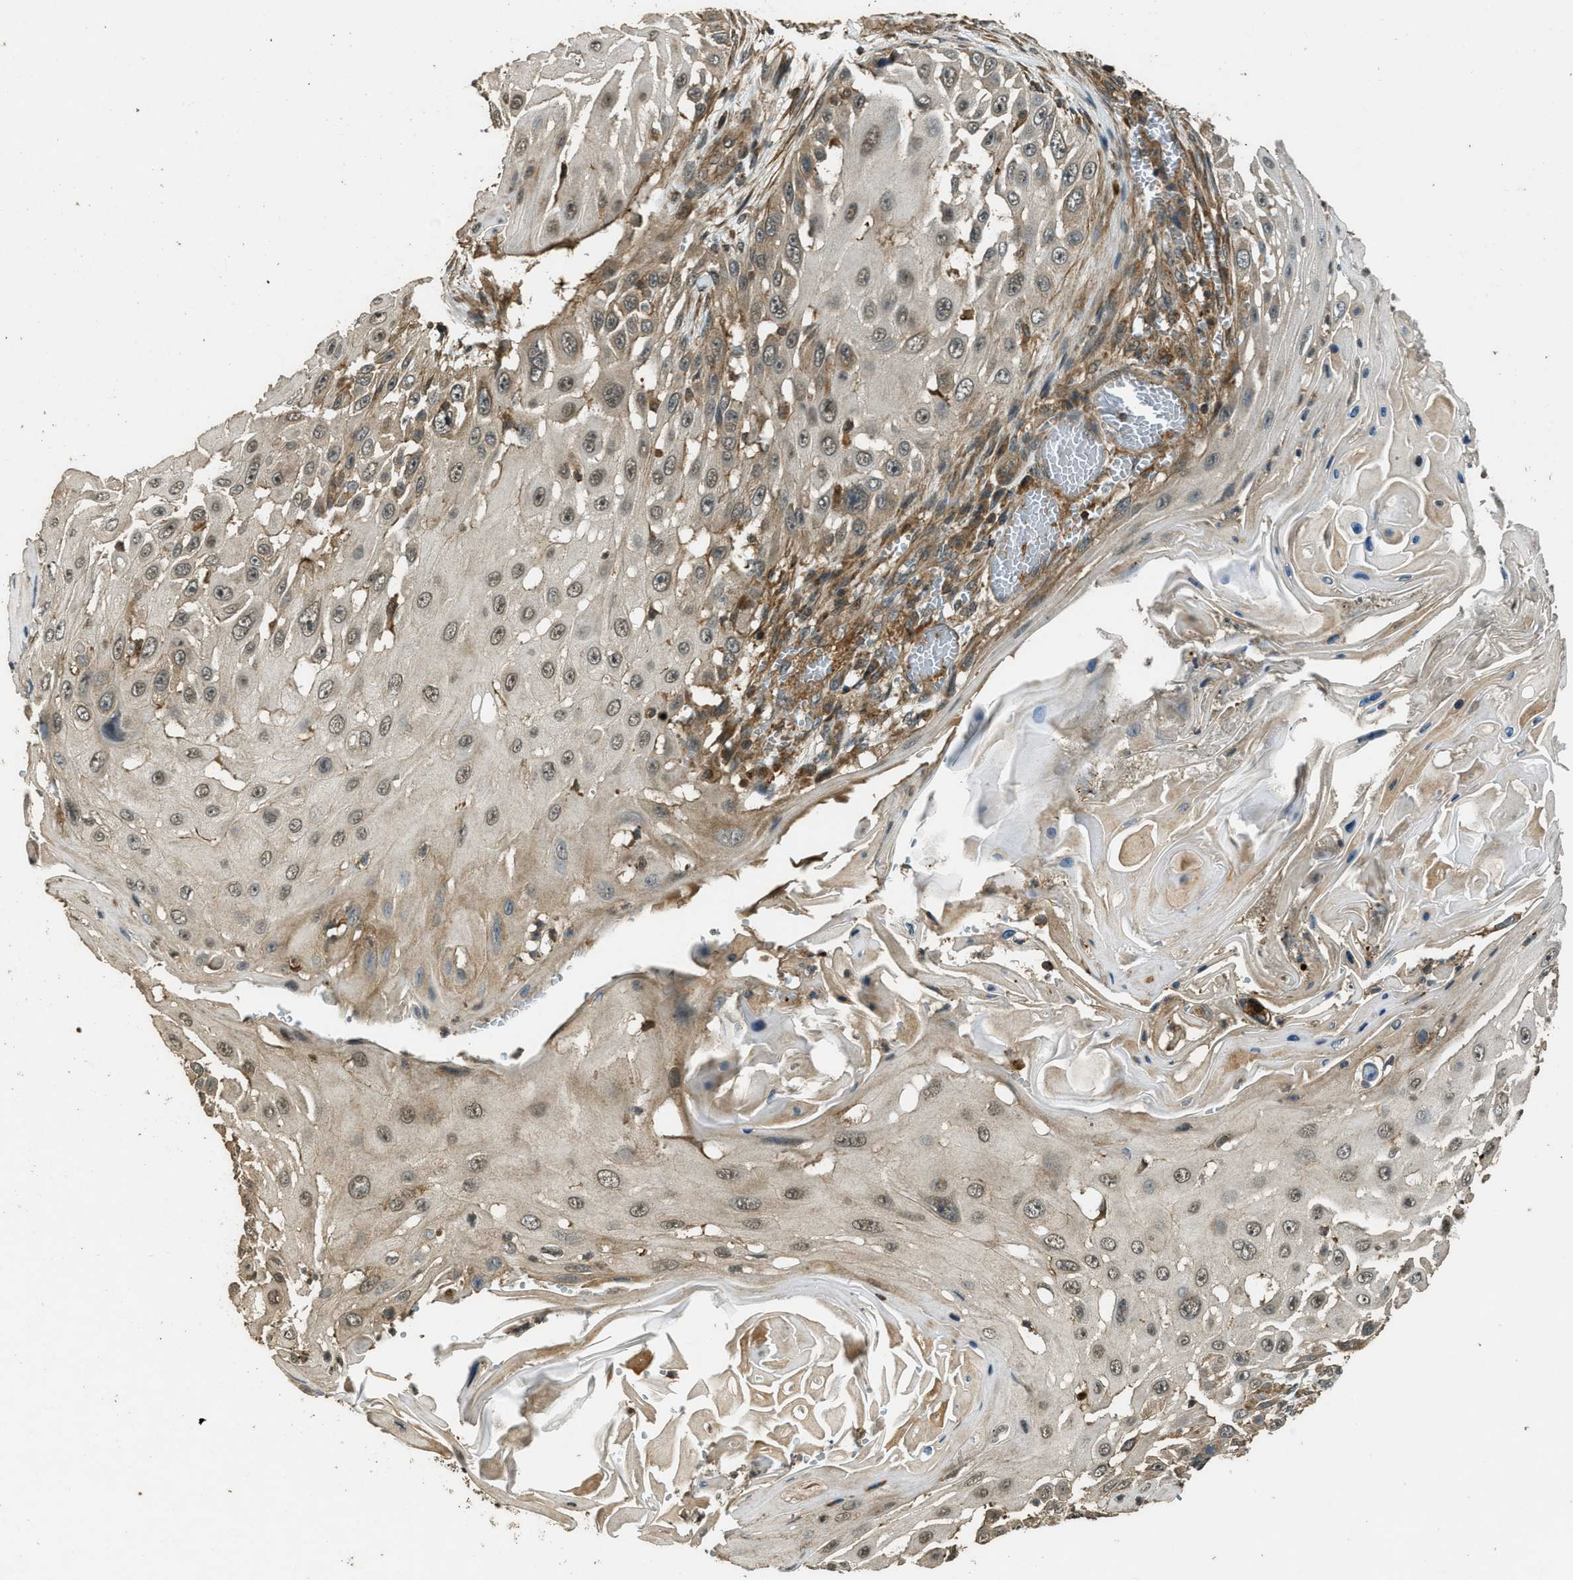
{"staining": {"intensity": "moderate", "quantity": ">75%", "location": "cytoplasmic/membranous,nuclear"}, "tissue": "skin cancer", "cell_type": "Tumor cells", "image_type": "cancer", "snomed": [{"axis": "morphology", "description": "Squamous cell carcinoma, NOS"}, {"axis": "topography", "description": "Skin"}], "caption": "Squamous cell carcinoma (skin) stained for a protein (brown) reveals moderate cytoplasmic/membranous and nuclear positive staining in approximately >75% of tumor cells.", "gene": "PPP6R3", "patient": {"sex": "female", "age": 44}}